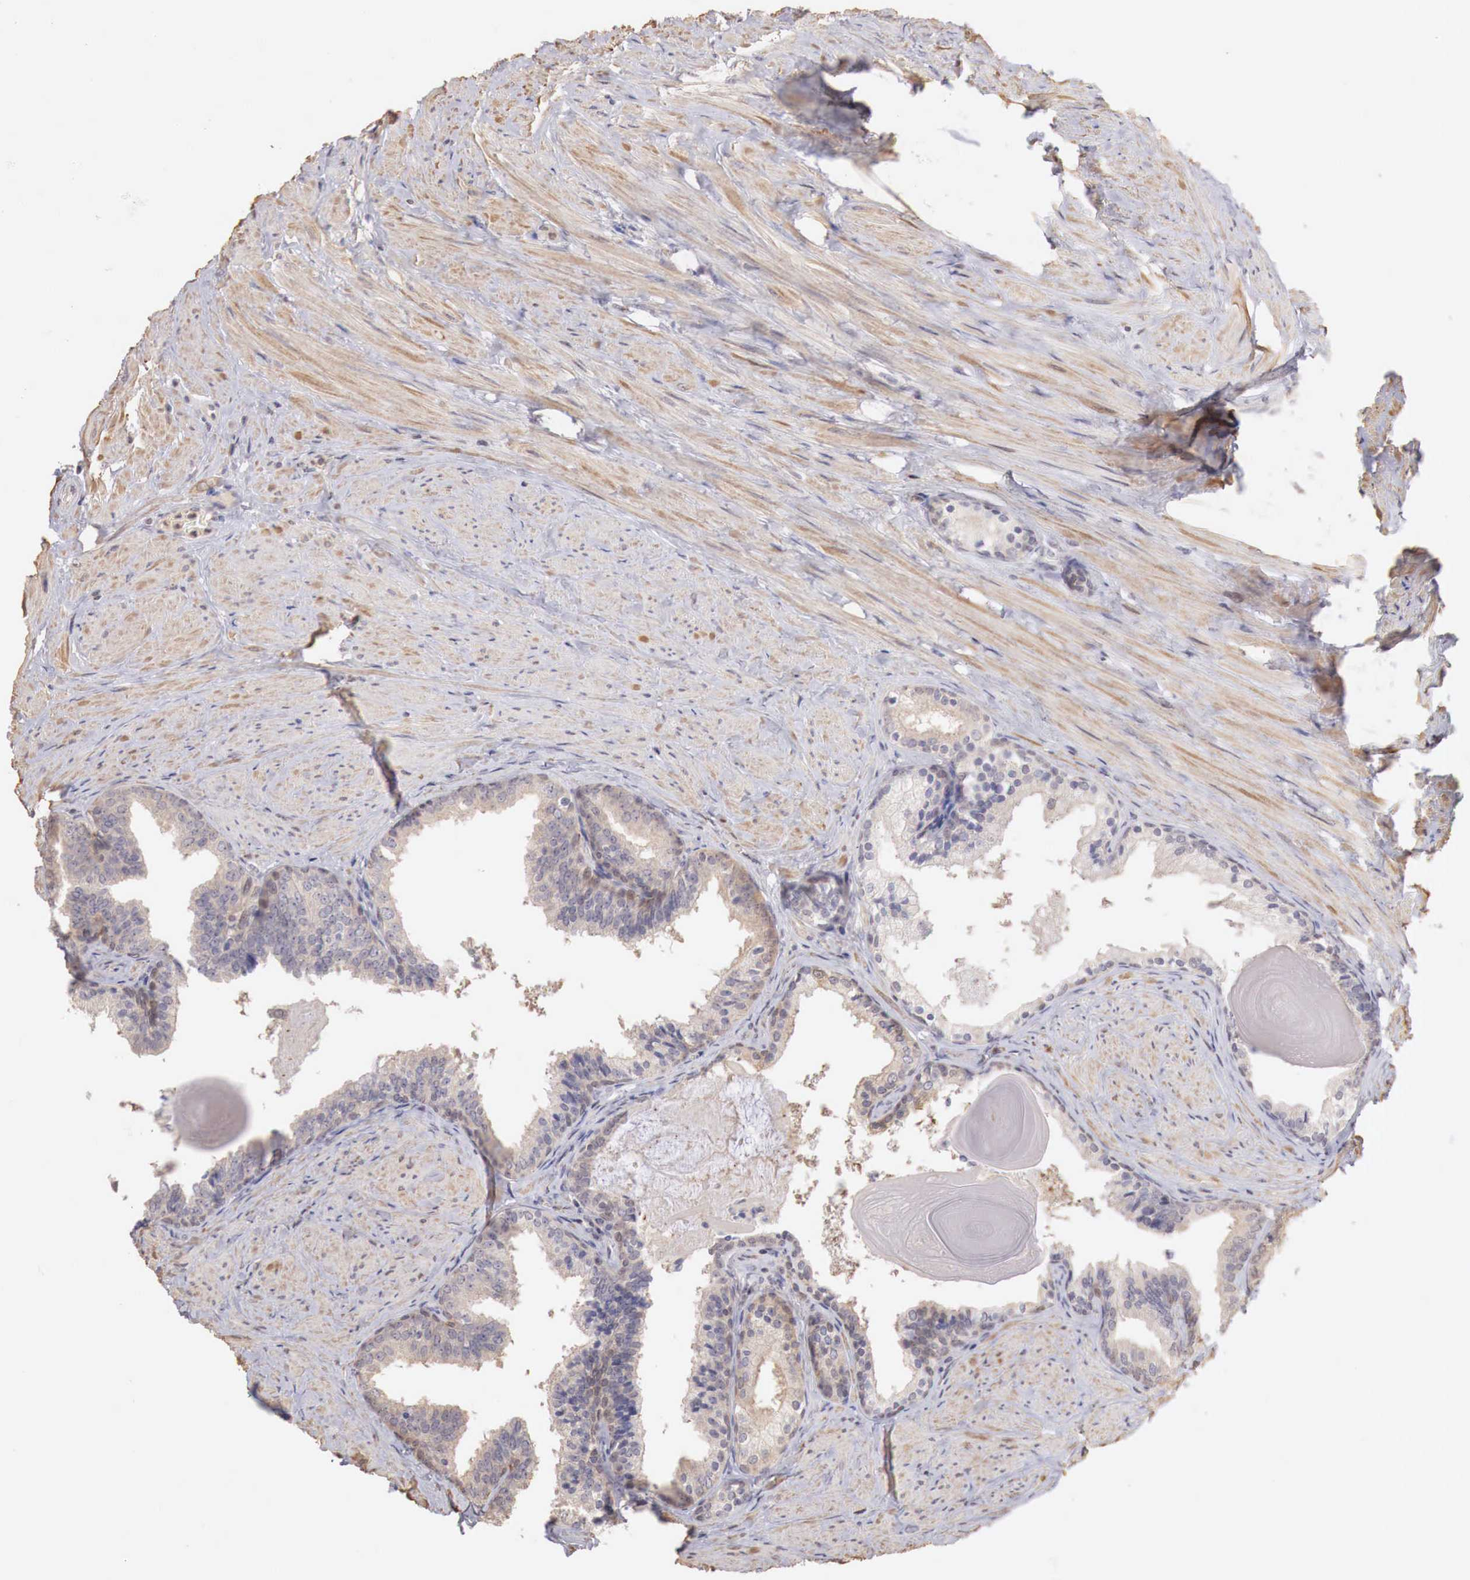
{"staining": {"intensity": "weak", "quantity": "25%-75%", "location": "cytoplasmic/membranous"}, "tissue": "prostate", "cell_type": "Glandular cells", "image_type": "normal", "snomed": [{"axis": "morphology", "description": "Normal tissue, NOS"}, {"axis": "topography", "description": "Prostate"}], "caption": "Approximately 25%-75% of glandular cells in normal prostate demonstrate weak cytoplasmic/membranous protein expression as visualized by brown immunohistochemical staining.", "gene": "TBC1D9", "patient": {"sex": "male", "age": 65}}